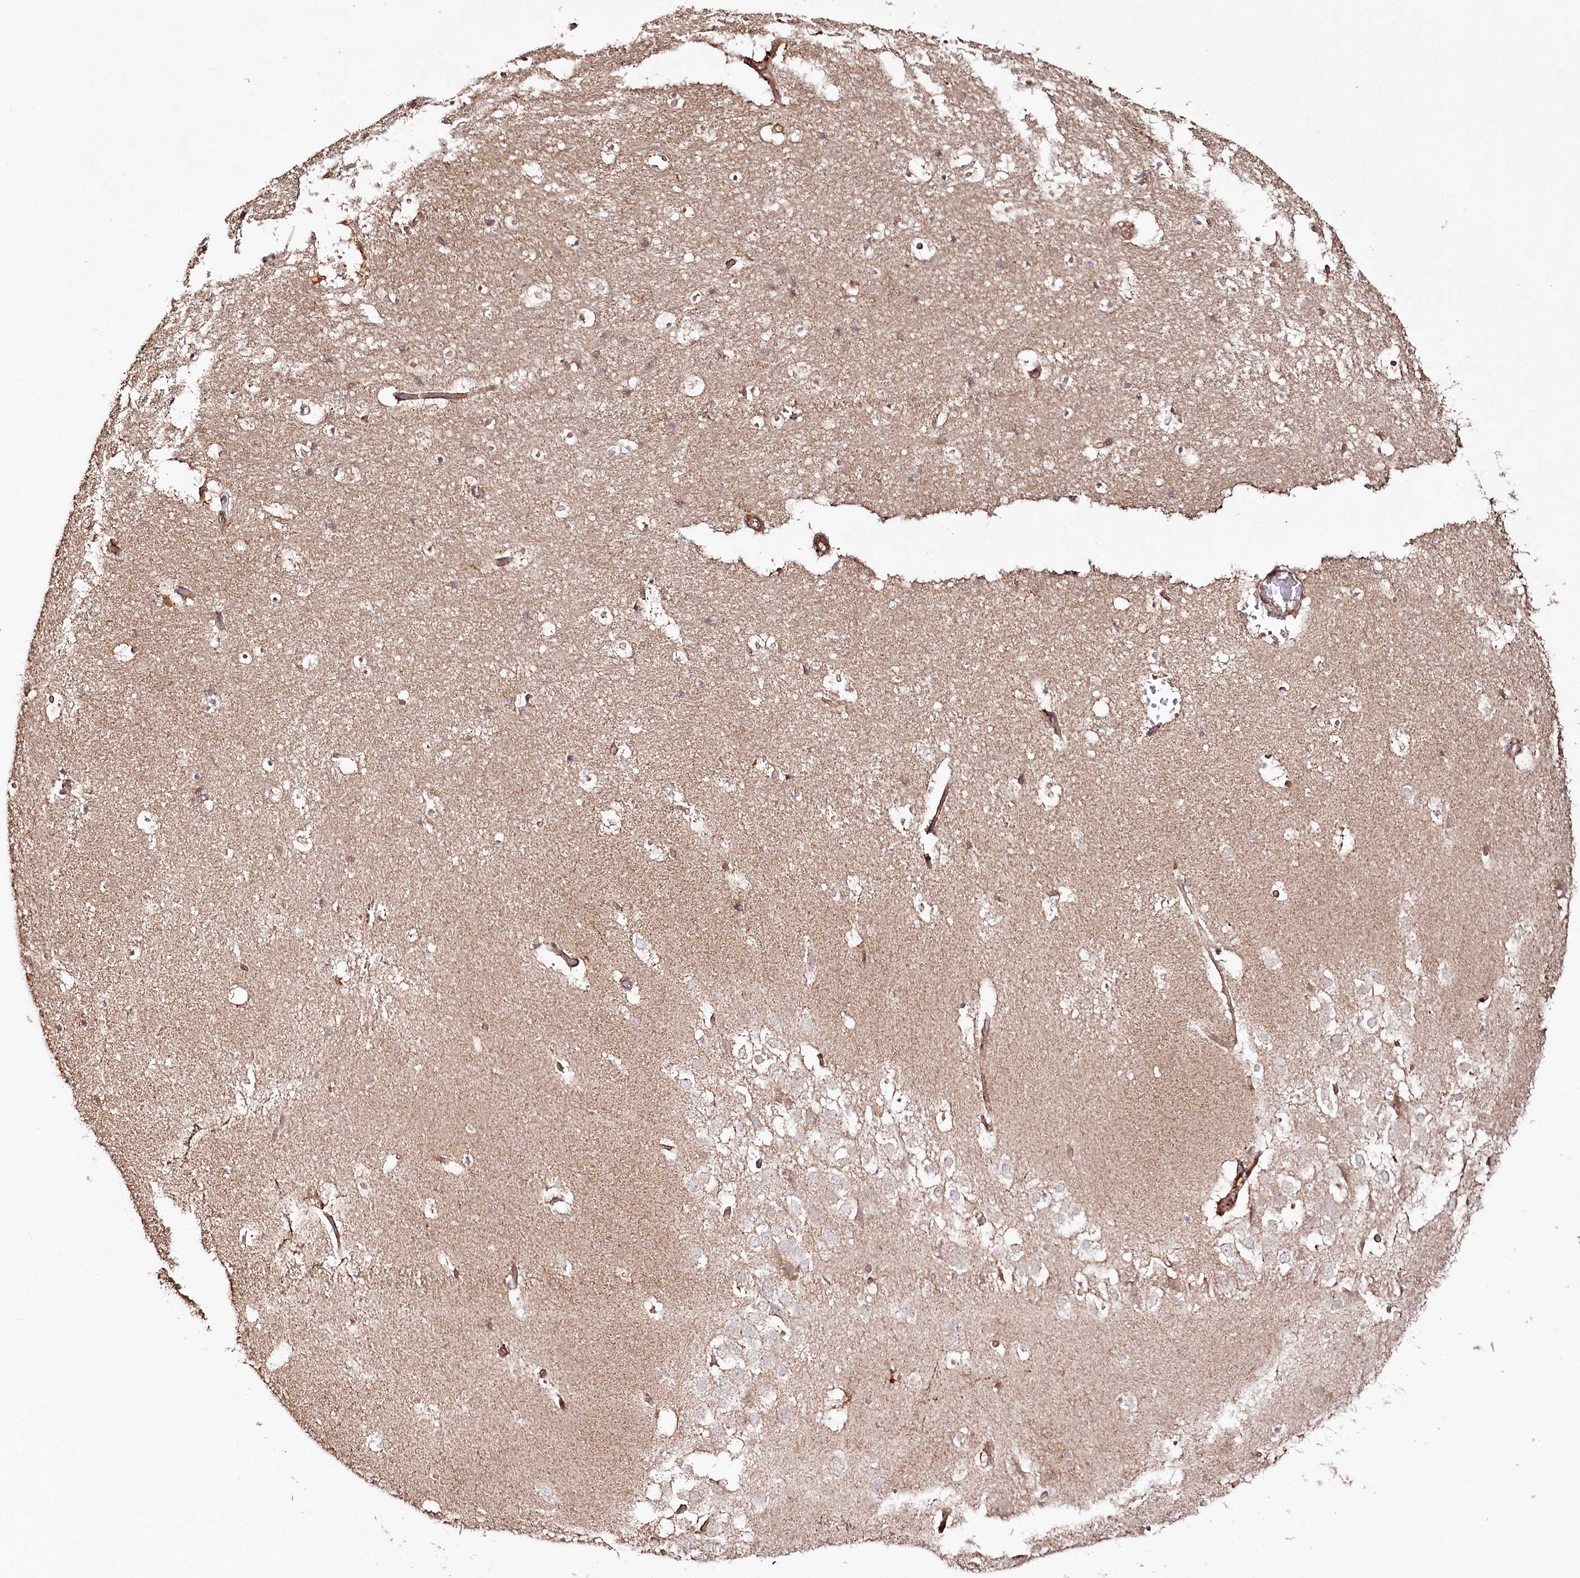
{"staining": {"intensity": "negative", "quantity": "none", "location": "none"}, "tissue": "hippocampus", "cell_type": "Glial cells", "image_type": "normal", "snomed": [{"axis": "morphology", "description": "Normal tissue, NOS"}, {"axis": "topography", "description": "Hippocampus"}], "caption": "This is an immunohistochemistry (IHC) micrograph of benign human hippocampus. There is no expression in glial cells.", "gene": "REXO2", "patient": {"sex": "female", "age": 52}}